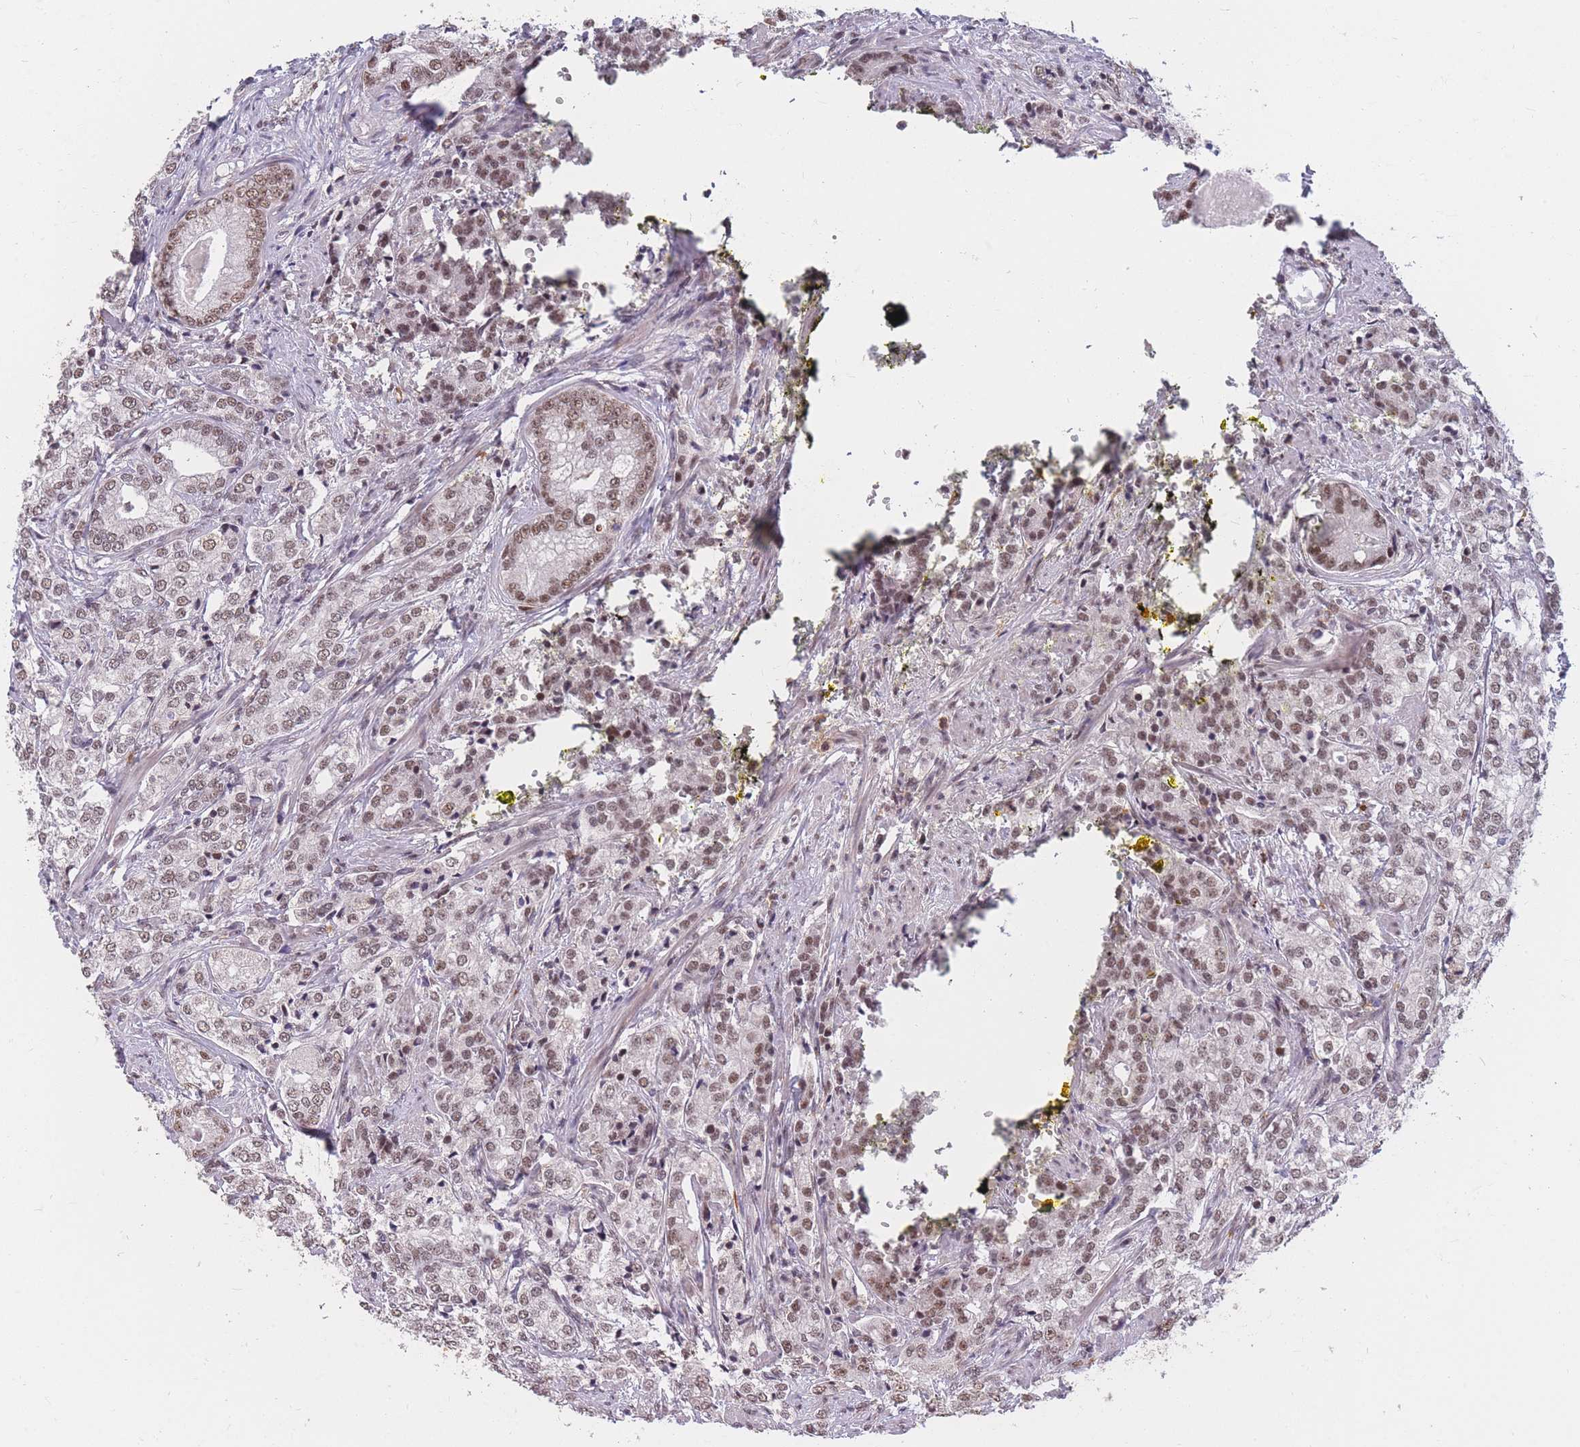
{"staining": {"intensity": "weak", "quantity": ">75%", "location": "nuclear"}, "tissue": "prostate cancer", "cell_type": "Tumor cells", "image_type": "cancer", "snomed": [{"axis": "morphology", "description": "Adenocarcinoma, High grade"}, {"axis": "topography", "description": "Prostate"}], "caption": "Protein analysis of high-grade adenocarcinoma (prostate) tissue displays weak nuclear expression in about >75% of tumor cells. (Brightfield microscopy of DAB IHC at high magnification).", "gene": "SNRPA1", "patient": {"sex": "male", "age": 69}}